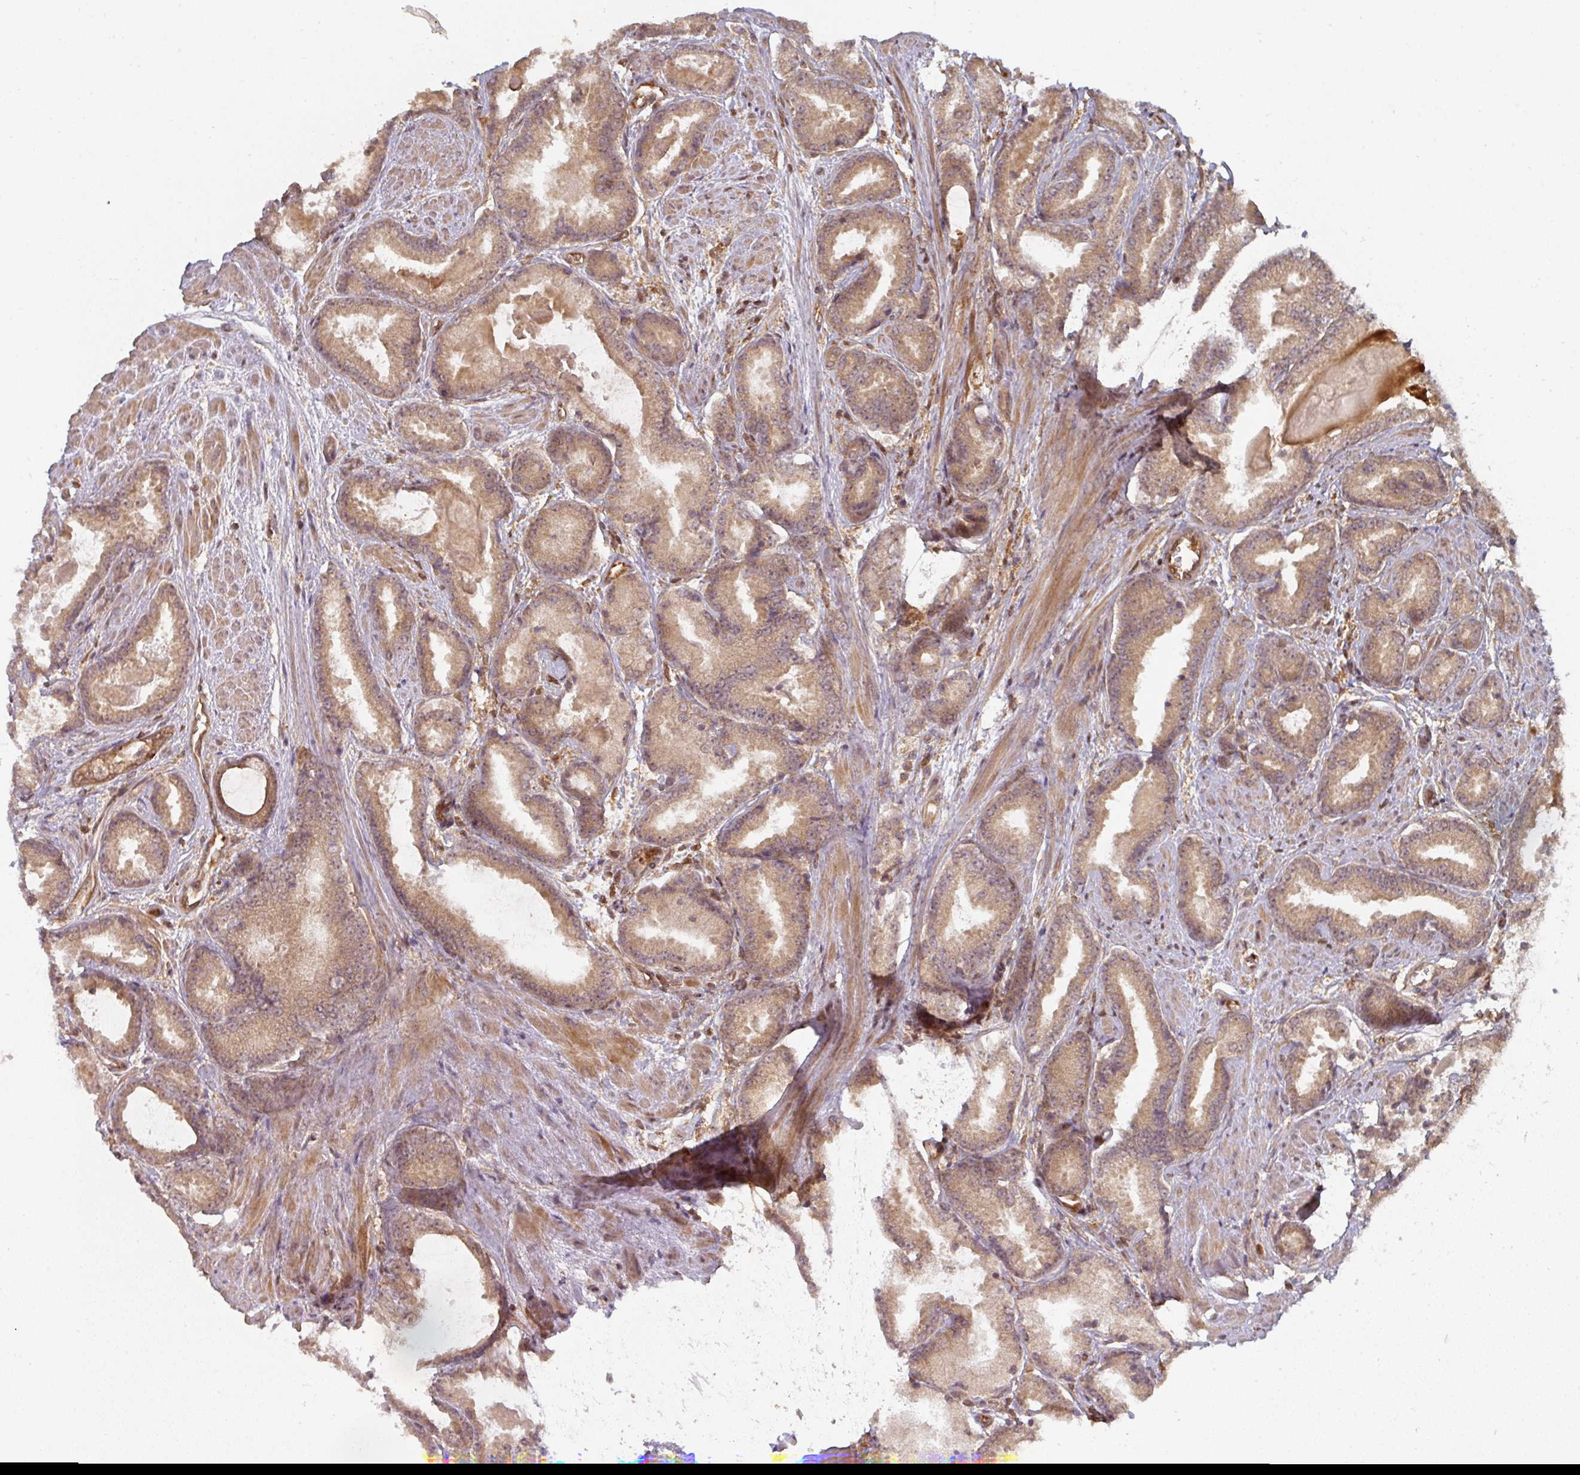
{"staining": {"intensity": "moderate", "quantity": ">75%", "location": "cytoplasmic/membranous"}, "tissue": "prostate cancer", "cell_type": "Tumor cells", "image_type": "cancer", "snomed": [{"axis": "morphology", "description": "Adenocarcinoma, Low grade"}, {"axis": "topography", "description": "Prostate"}], "caption": "There is medium levels of moderate cytoplasmic/membranous positivity in tumor cells of prostate cancer (adenocarcinoma (low-grade)), as demonstrated by immunohistochemical staining (brown color).", "gene": "EIF4EBP2", "patient": {"sex": "male", "age": 62}}